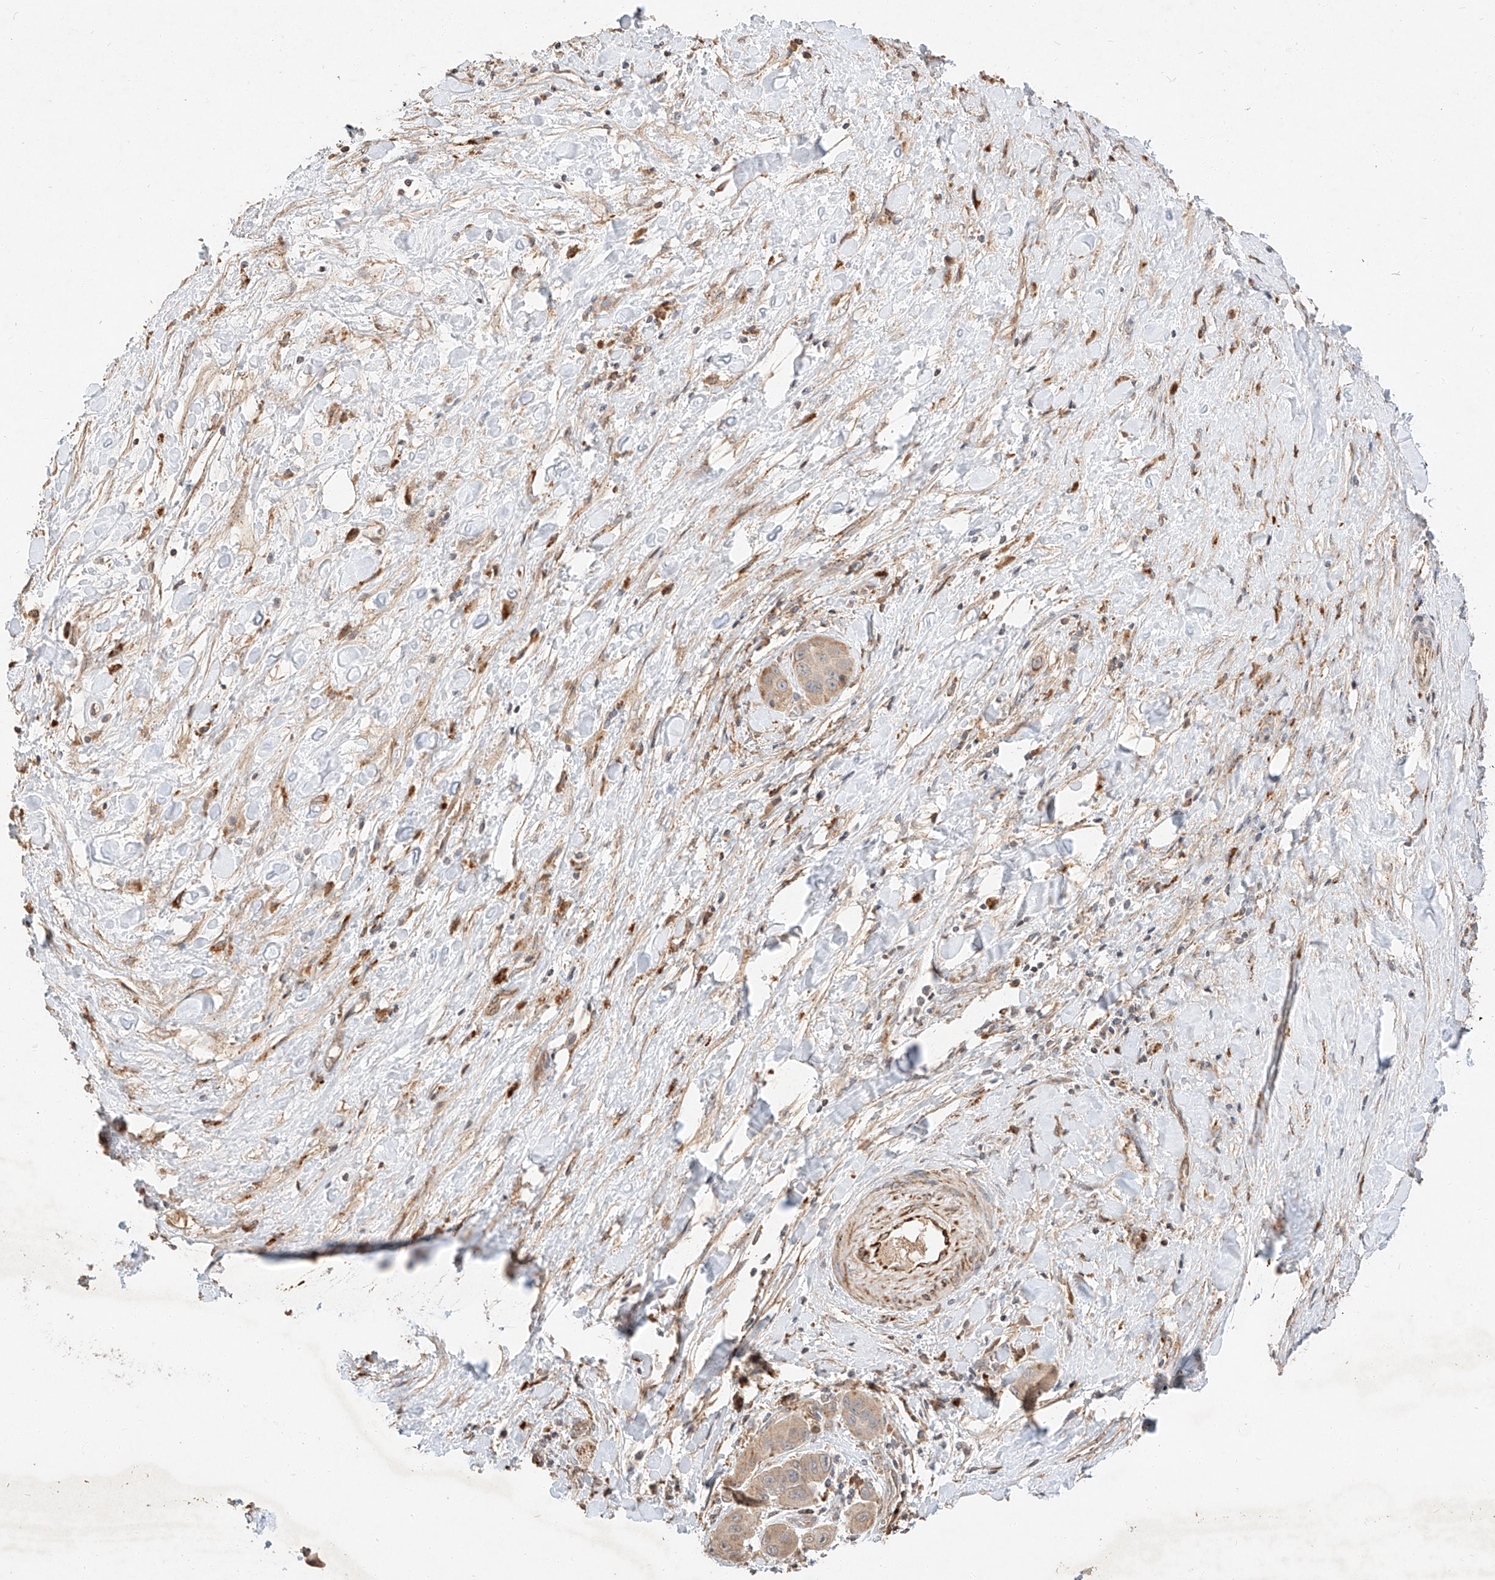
{"staining": {"intensity": "weak", "quantity": "25%-75%", "location": "cytoplasmic/membranous"}, "tissue": "liver cancer", "cell_type": "Tumor cells", "image_type": "cancer", "snomed": [{"axis": "morphology", "description": "Cholangiocarcinoma"}, {"axis": "topography", "description": "Liver"}], "caption": "Liver cancer stained with a protein marker displays weak staining in tumor cells.", "gene": "SUSD6", "patient": {"sex": "female", "age": 52}}